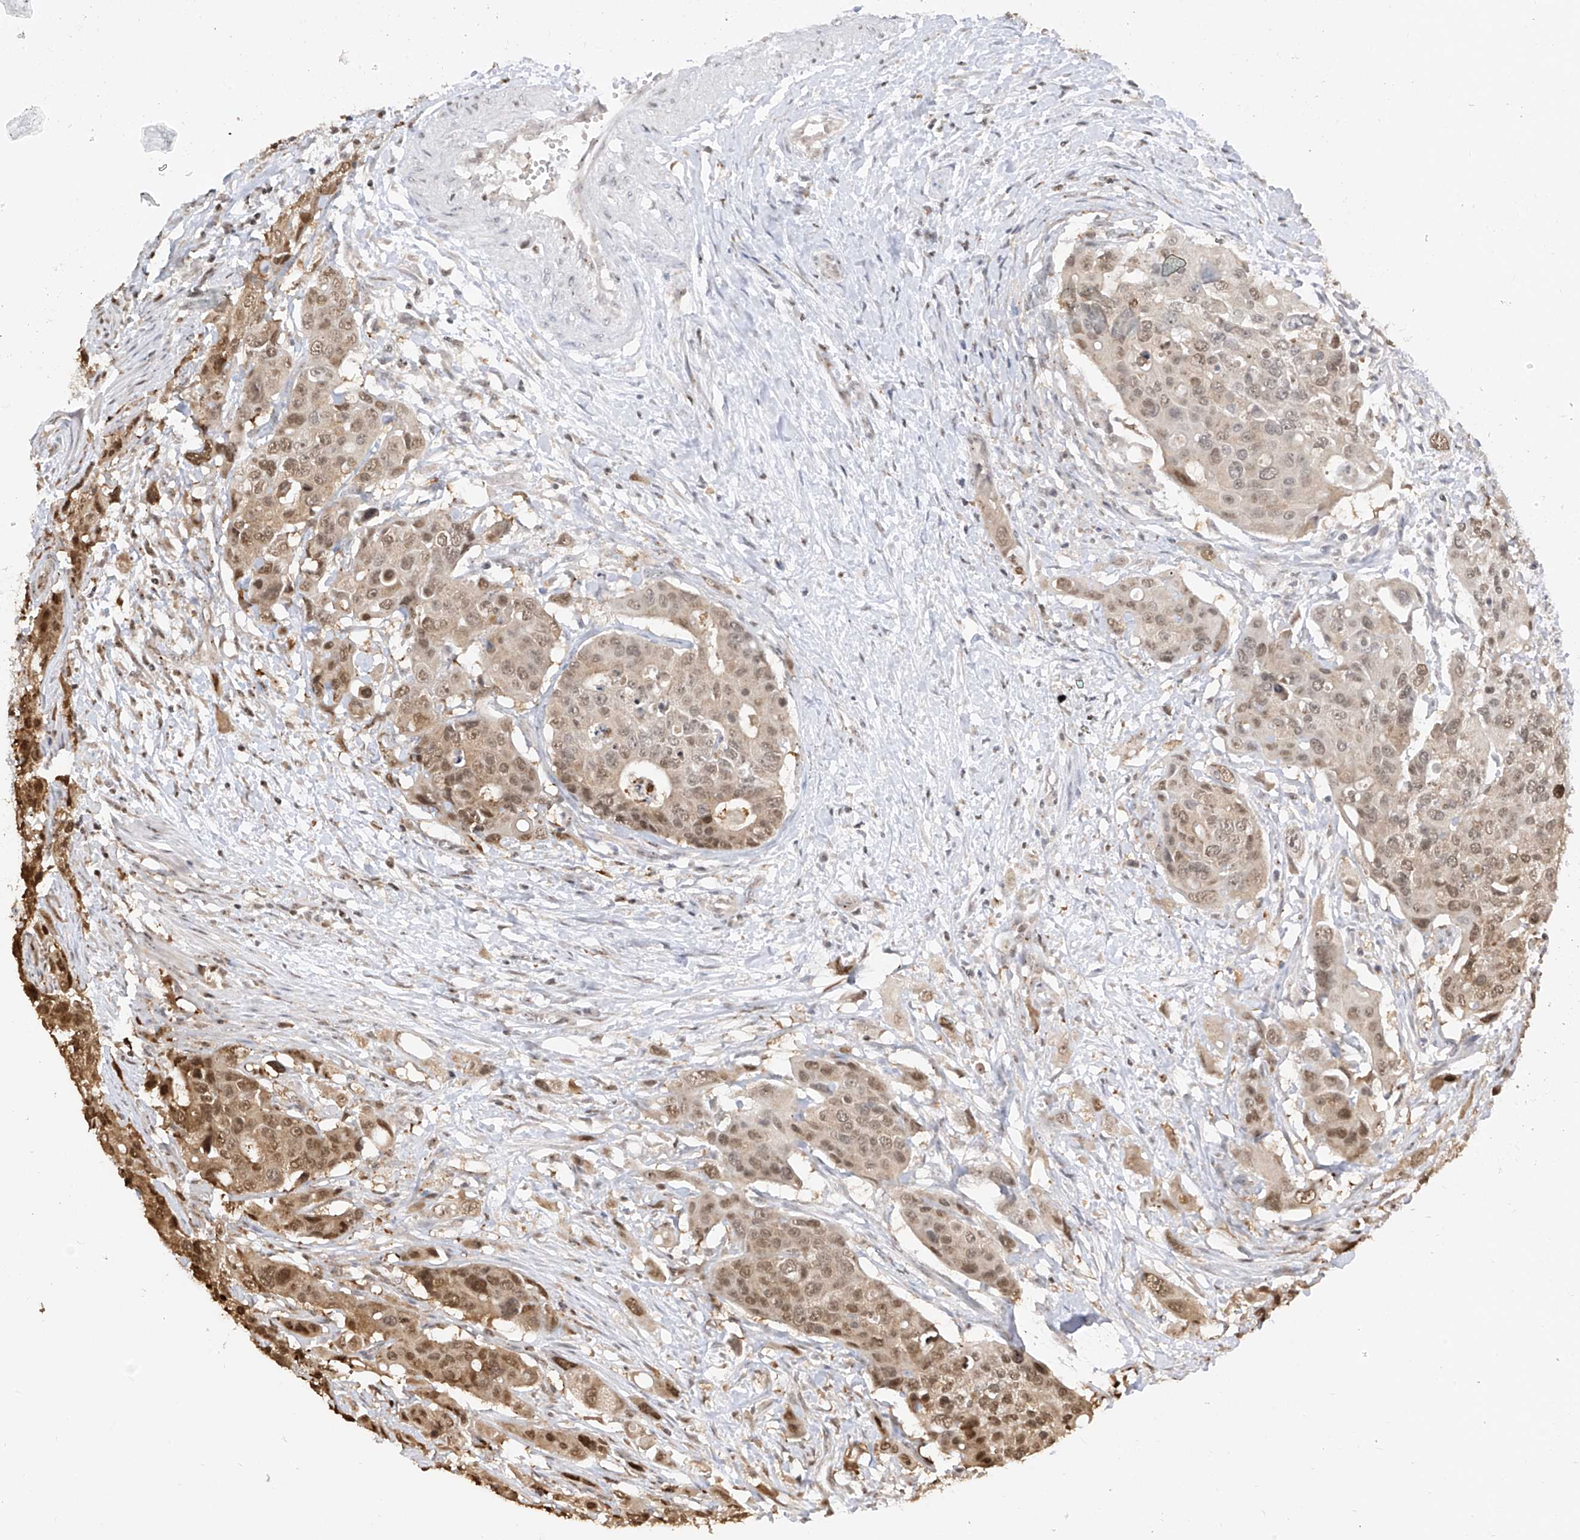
{"staining": {"intensity": "moderate", "quantity": "25%-75%", "location": "cytoplasmic/membranous,nuclear"}, "tissue": "colorectal cancer", "cell_type": "Tumor cells", "image_type": "cancer", "snomed": [{"axis": "morphology", "description": "Adenocarcinoma, NOS"}, {"axis": "topography", "description": "Colon"}], "caption": "This is an image of immunohistochemistry (IHC) staining of colorectal cancer, which shows moderate staining in the cytoplasmic/membranous and nuclear of tumor cells.", "gene": "VMP1", "patient": {"sex": "male", "age": 77}}